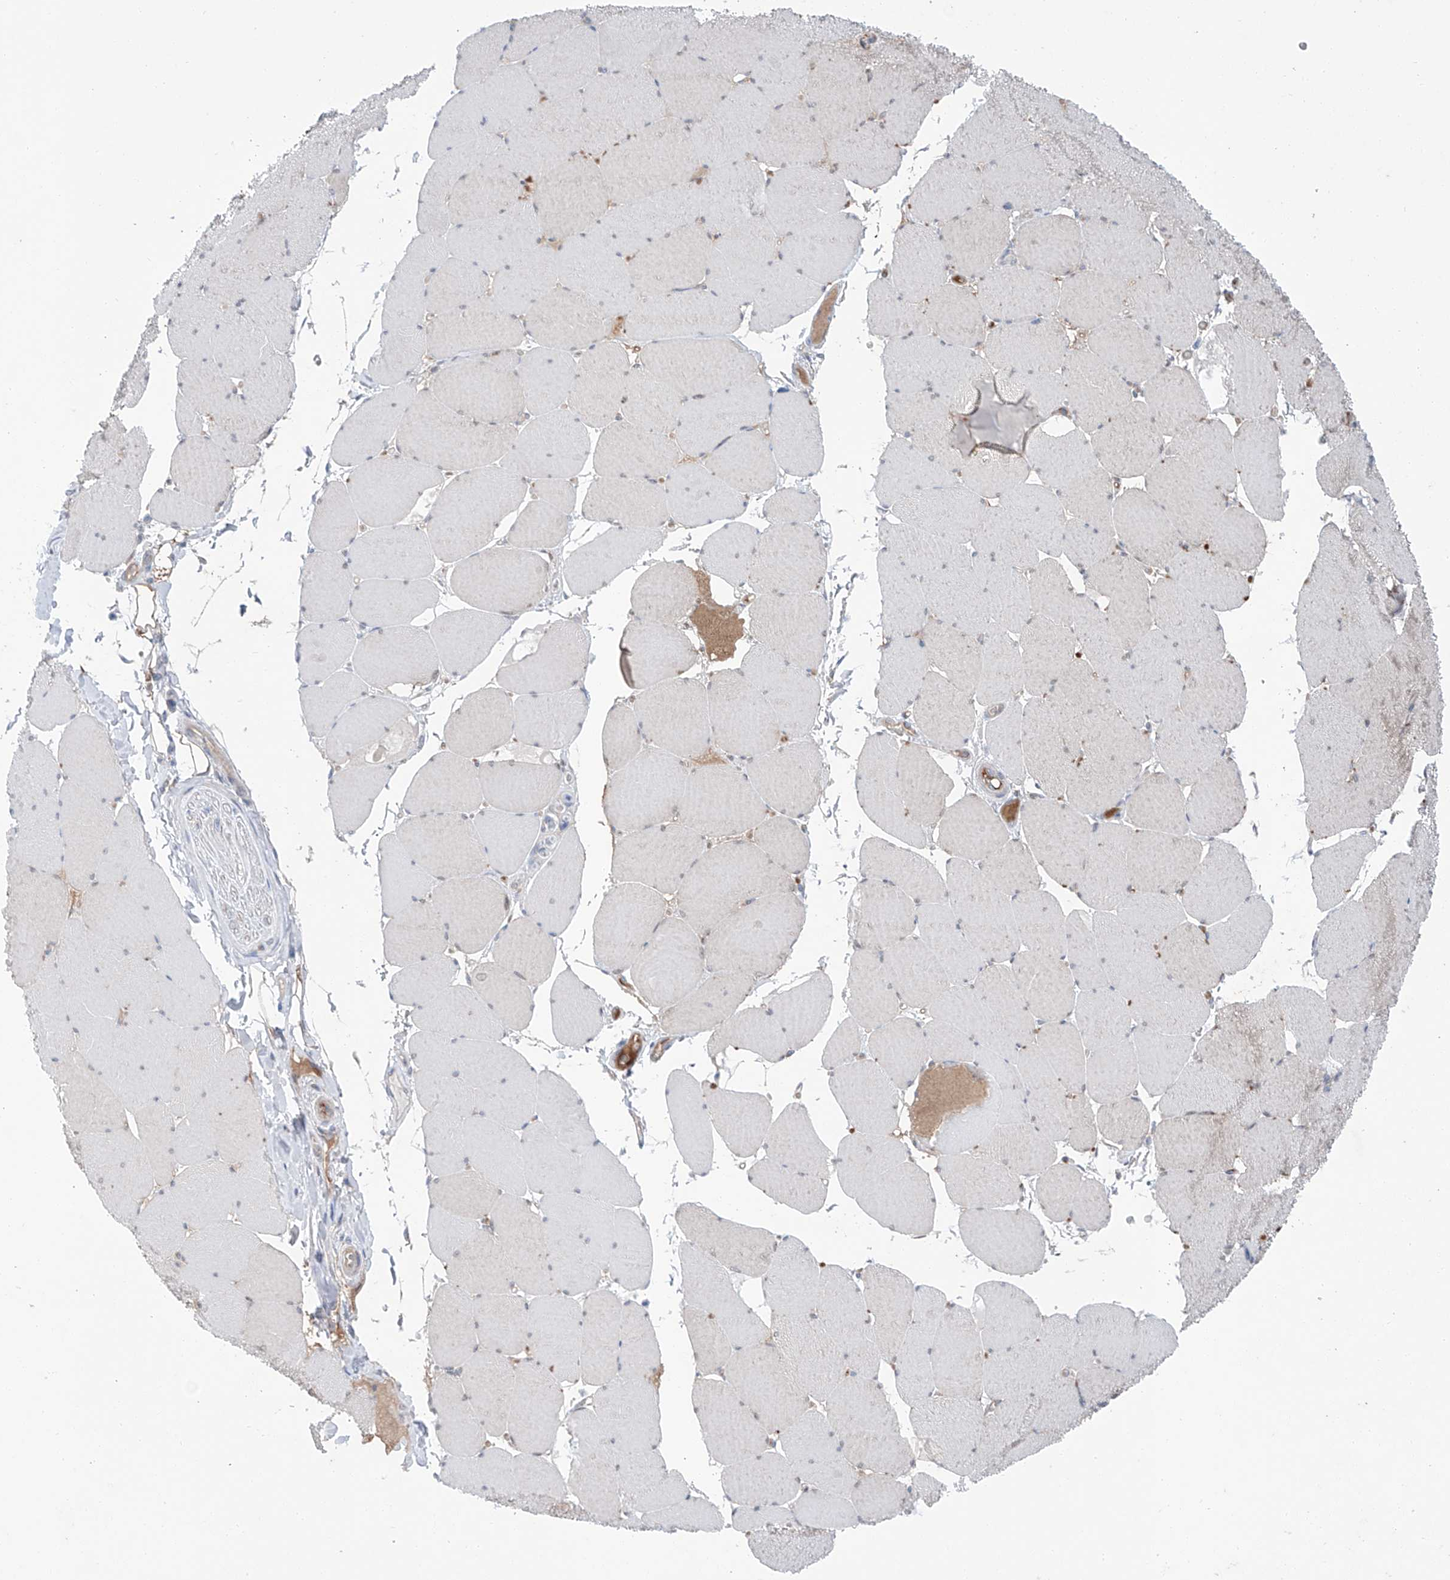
{"staining": {"intensity": "weak", "quantity": "<25%", "location": "cytoplasmic/membranous"}, "tissue": "skeletal muscle", "cell_type": "Myocytes", "image_type": "normal", "snomed": [{"axis": "morphology", "description": "Normal tissue, NOS"}, {"axis": "topography", "description": "Skeletal muscle"}, {"axis": "topography", "description": "Head-Neck"}], "caption": "Immunohistochemistry (IHC) image of normal human skeletal muscle stained for a protein (brown), which displays no expression in myocytes.", "gene": "SIX4", "patient": {"sex": "male", "age": 66}}